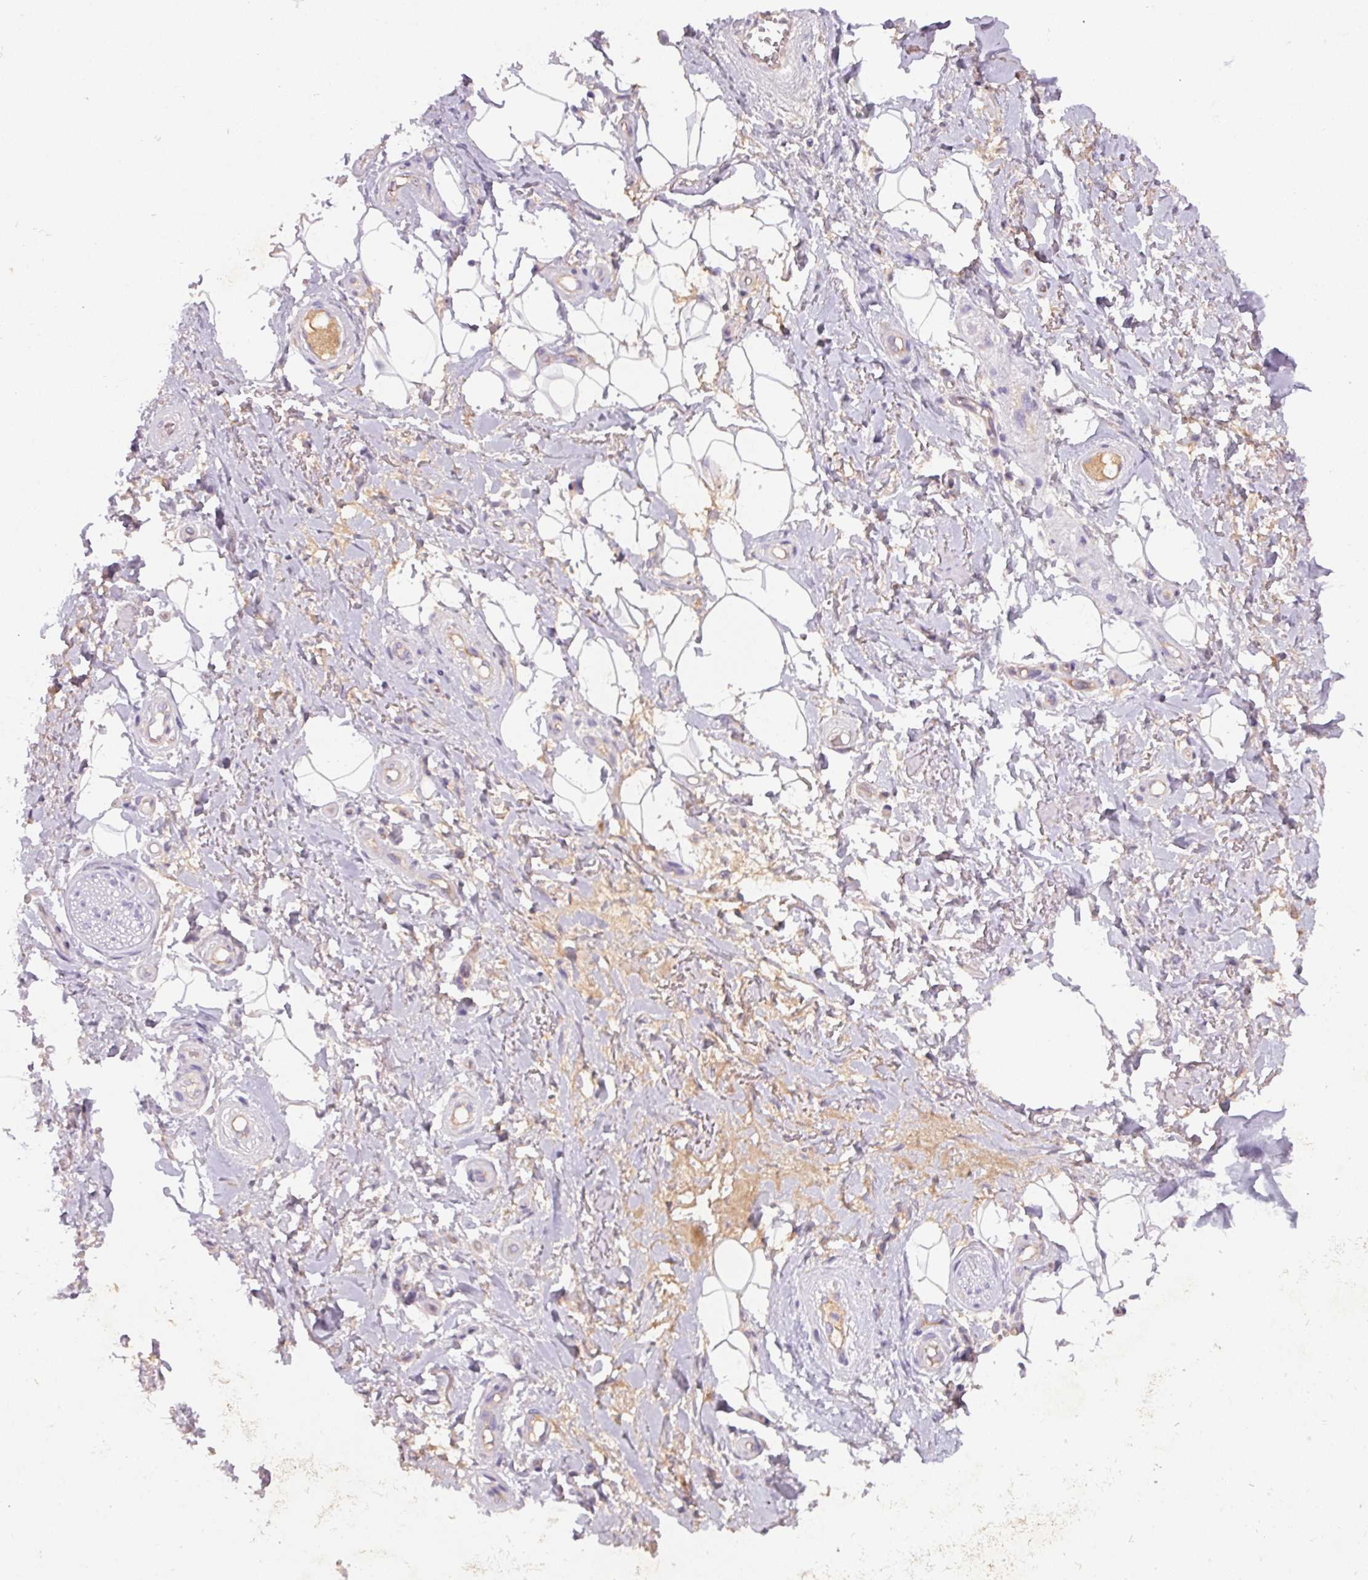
{"staining": {"intensity": "negative", "quantity": "none", "location": "none"}, "tissue": "adipose tissue", "cell_type": "Adipocytes", "image_type": "normal", "snomed": [{"axis": "morphology", "description": "Normal tissue, NOS"}, {"axis": "topography", "description": "Anal"}, {"axis": "topography", "description": "Peripheral nerve tissue"}], "caption": "Immunohistochemistry (IHC) micrograph of unremarkable adipose tissue: adipose tissue stained with DAB (3,3'-diaminobenzidine) exhibits no significant protein expression in adipocytes.", "gene": "APOC4", "patient": {"sex": "male", "age": 53}}